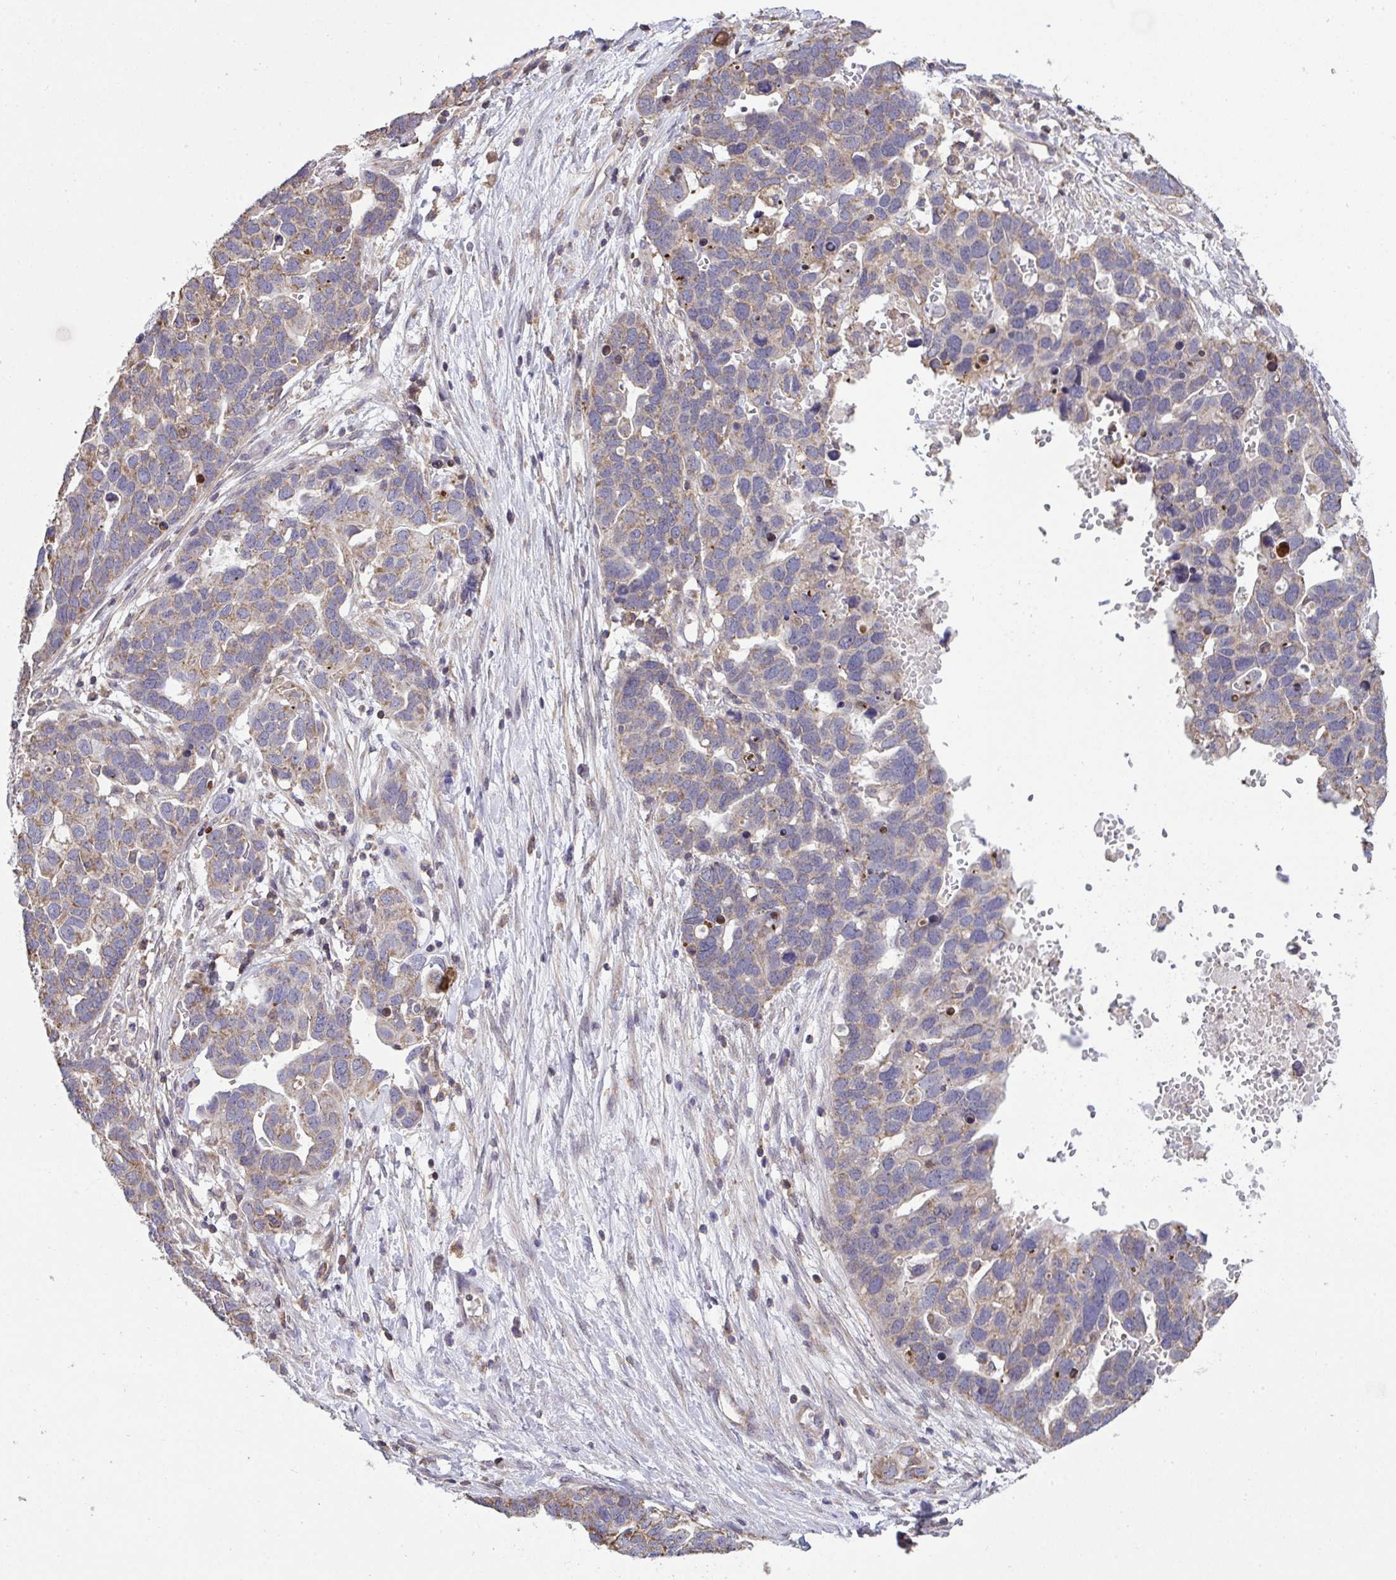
{"staining": {"intensity": "weak", "quantity": "25%-75%", "location": "cytoplasmic/membranous"}, "tissue": "ovarian cancer", "cell_type": "Tumor cells", "image_type": "cancer", "snomed": [{"axis": "morphology", "description": "Cystadenocarcinoma, serous, NOS"}, {"axis": "topography", "description": "Ovary"}], "caption": "Approximately 25%-75% of tumor cells in human ovarian cancer (serous cystadenocarcinoma) show weak cytoplasmic/membranous protein positivity as visualized by brown immunohistochemical staining.", "gene": "PPM1H", "patient": {"sex": "female", "age": 54}}